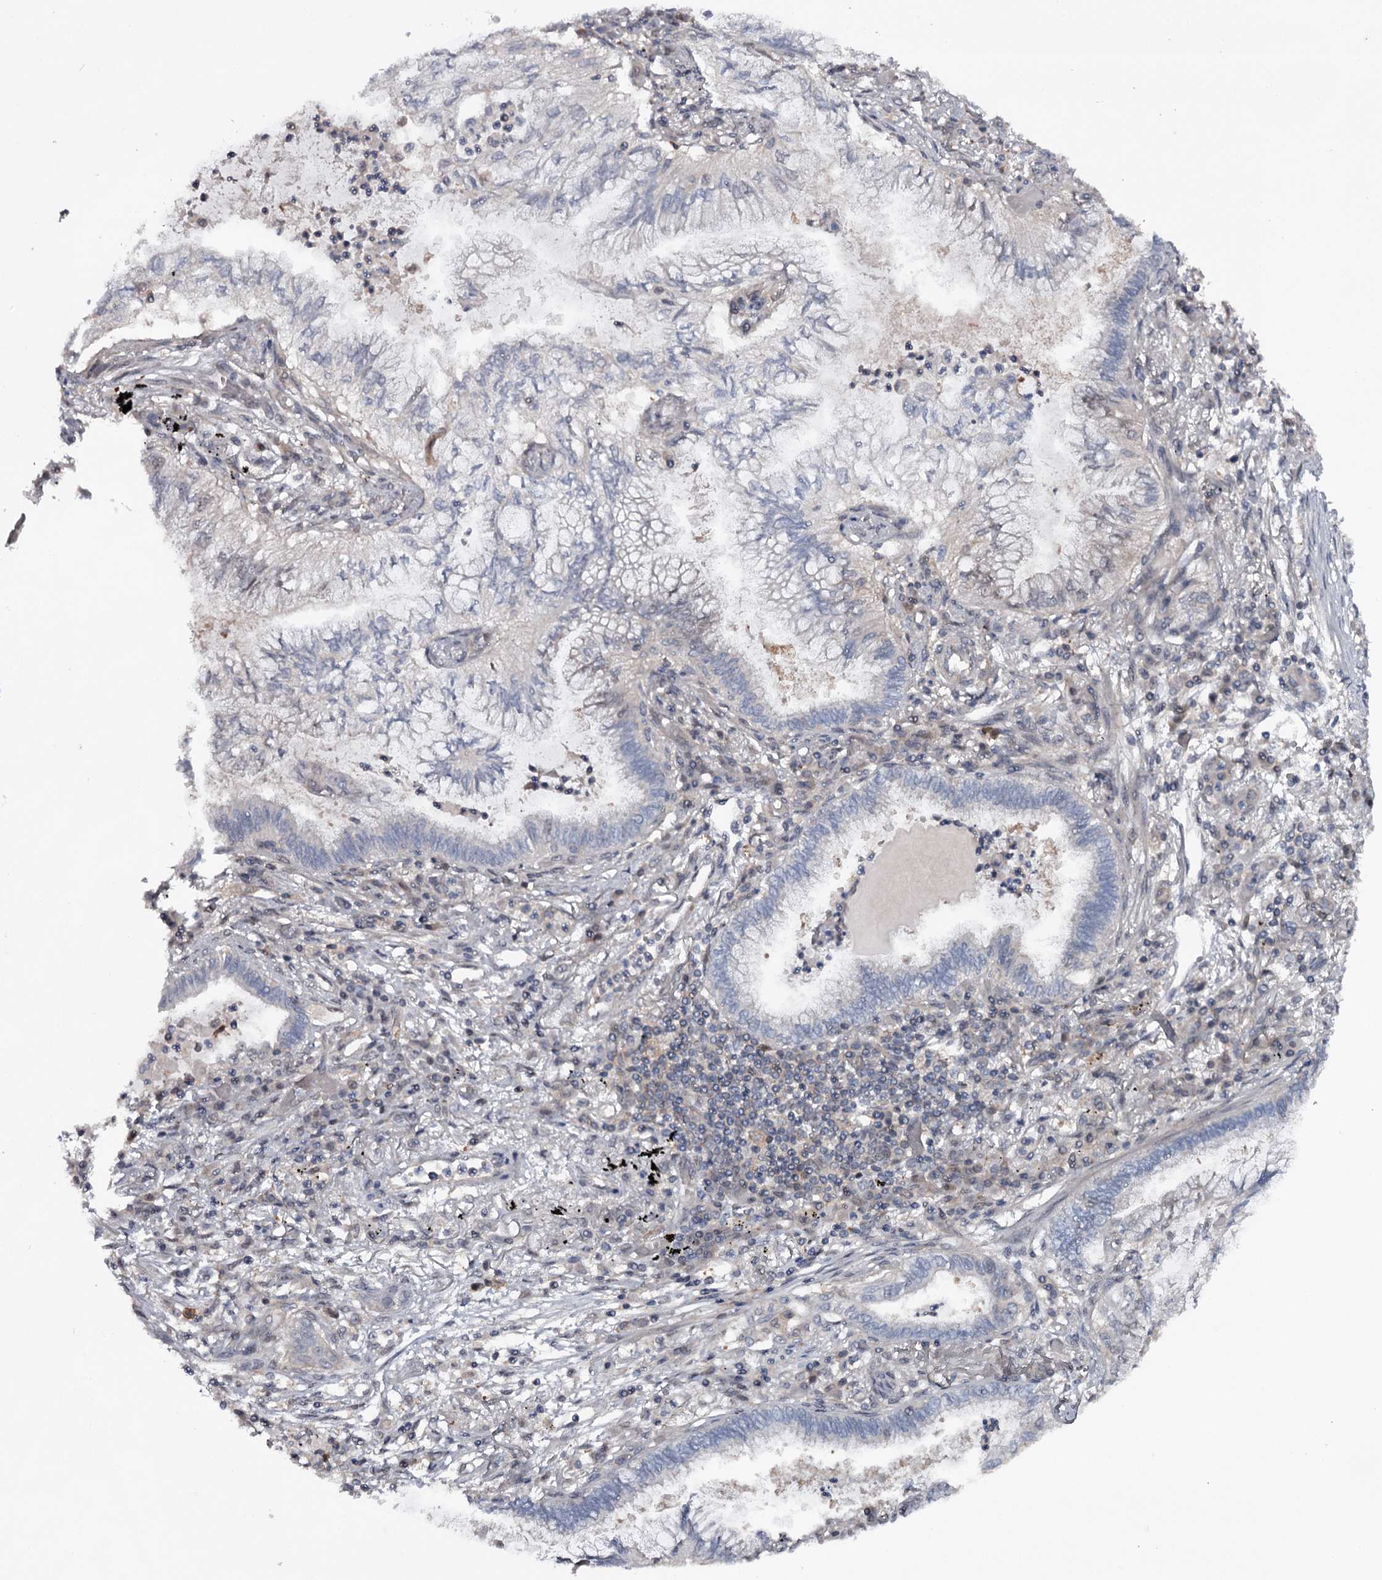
{"staining": {"intensity": "negative", "quantity": "none", "location": "none"}, "tissue": "lung cancer", "cell_type": "Tumor cells", "image_type": "cancer", "snomed": [{"axis": "morphology", "description": "Adenocarcinoma, NOS"}, {"axis": "topography", "description": "Lung"}], "caption": "Protein analysis of lung cancer (adenocarcinoma) exhibits no significant positivity in tumor cells.", "gene": "GTSF1", "patient": {"sex": "female", "age": 70}}